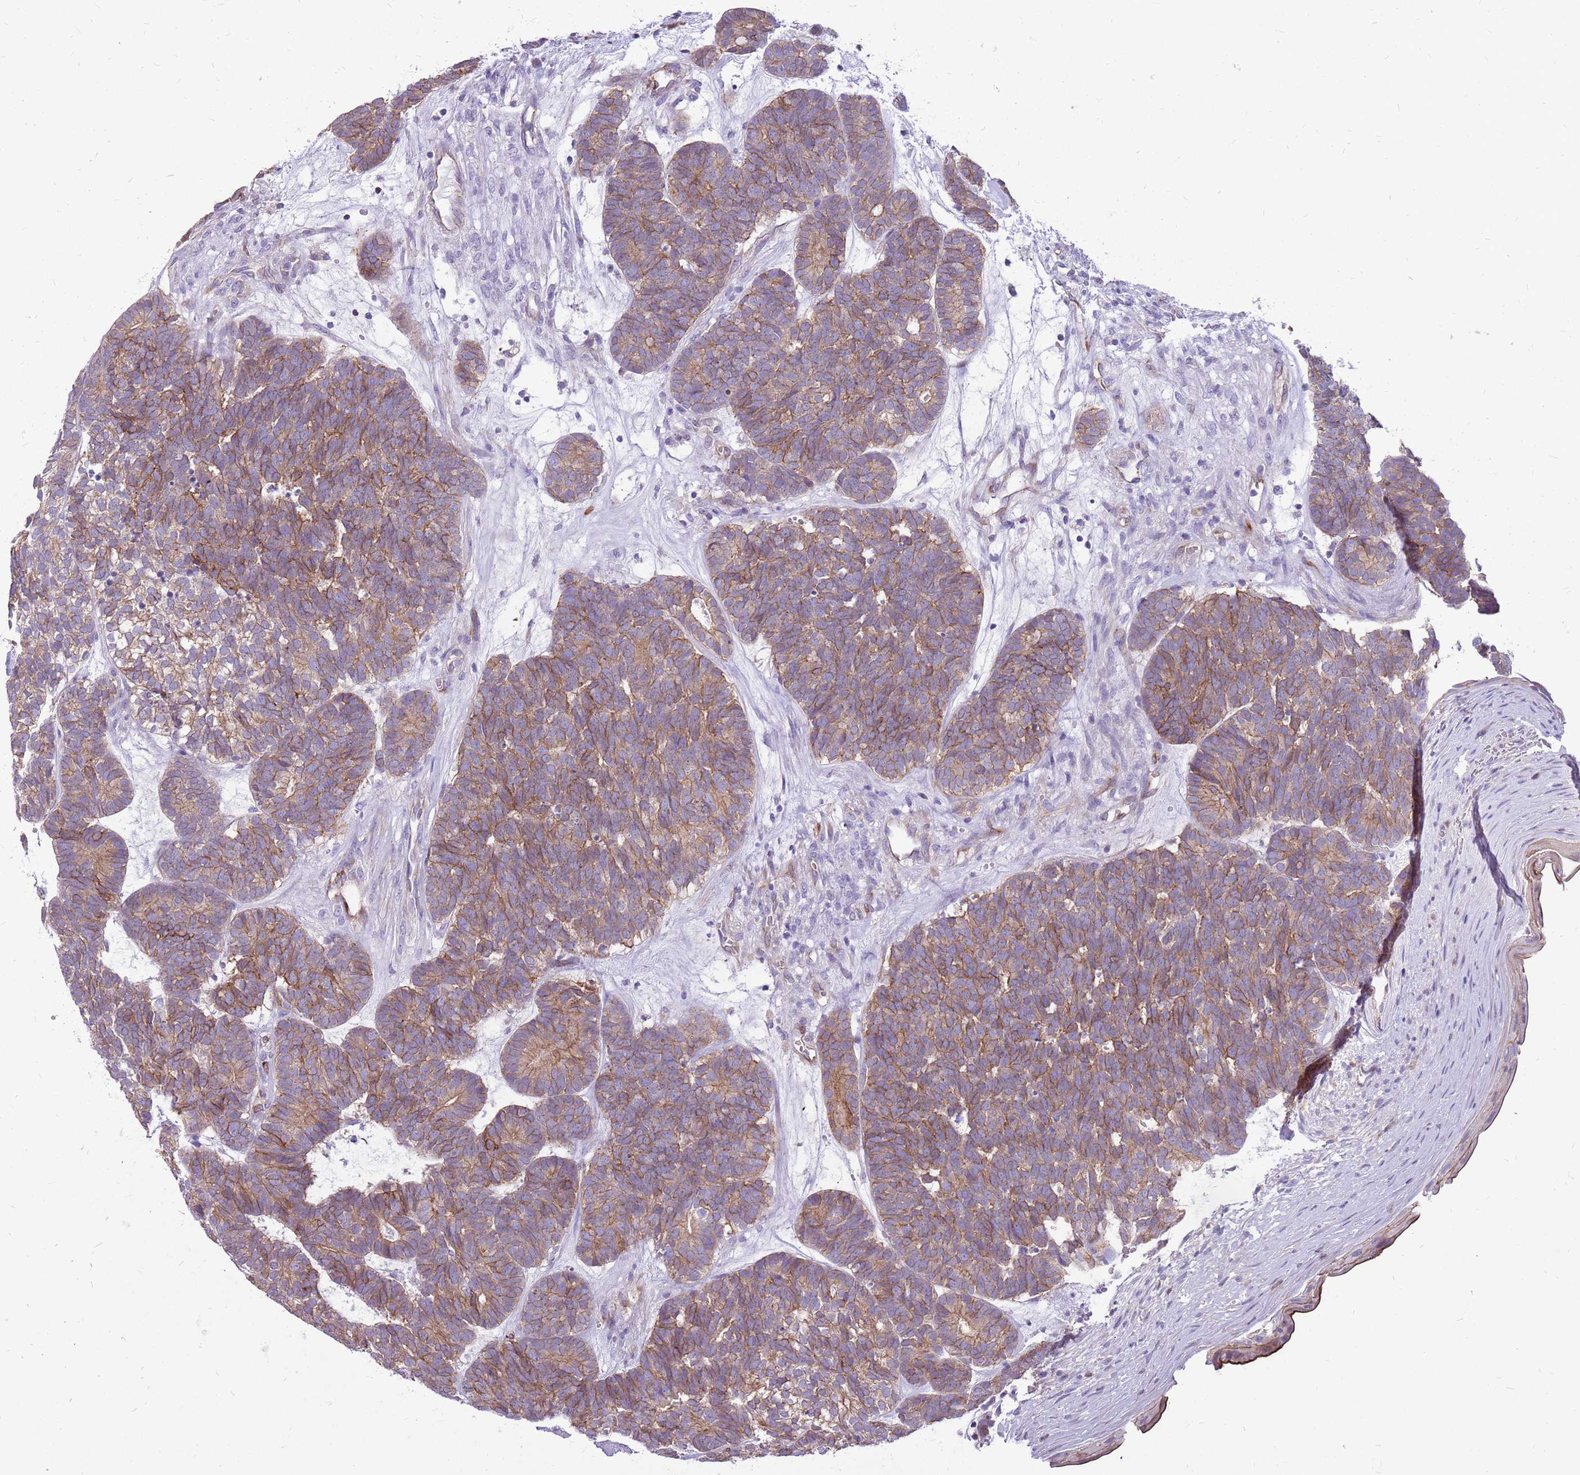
{"staining": {"intensity": "moderate", "quantity": "25%-75%", "location": "cytoplasmic/membranous"}, "tissue": "head and neck cancer", "cell_type": "Tumor cells", "image_type": "cancer", "snomed": [{"axis": "morphology", "description": "Adenocarcinoma, NOS"}, {"axis": "topography", "description": "Head-Neck"}], "caption": "IHC micrograph of human head and neck cancer (adenocarcinoma) stained for a protein (brown), which shows medium levels of moderate cytoplasmic/membranous positivity in approximately 25%-75% of tumor cells.", "gene": "WDR90", "patient": {"sex": "female", "age": 81}}